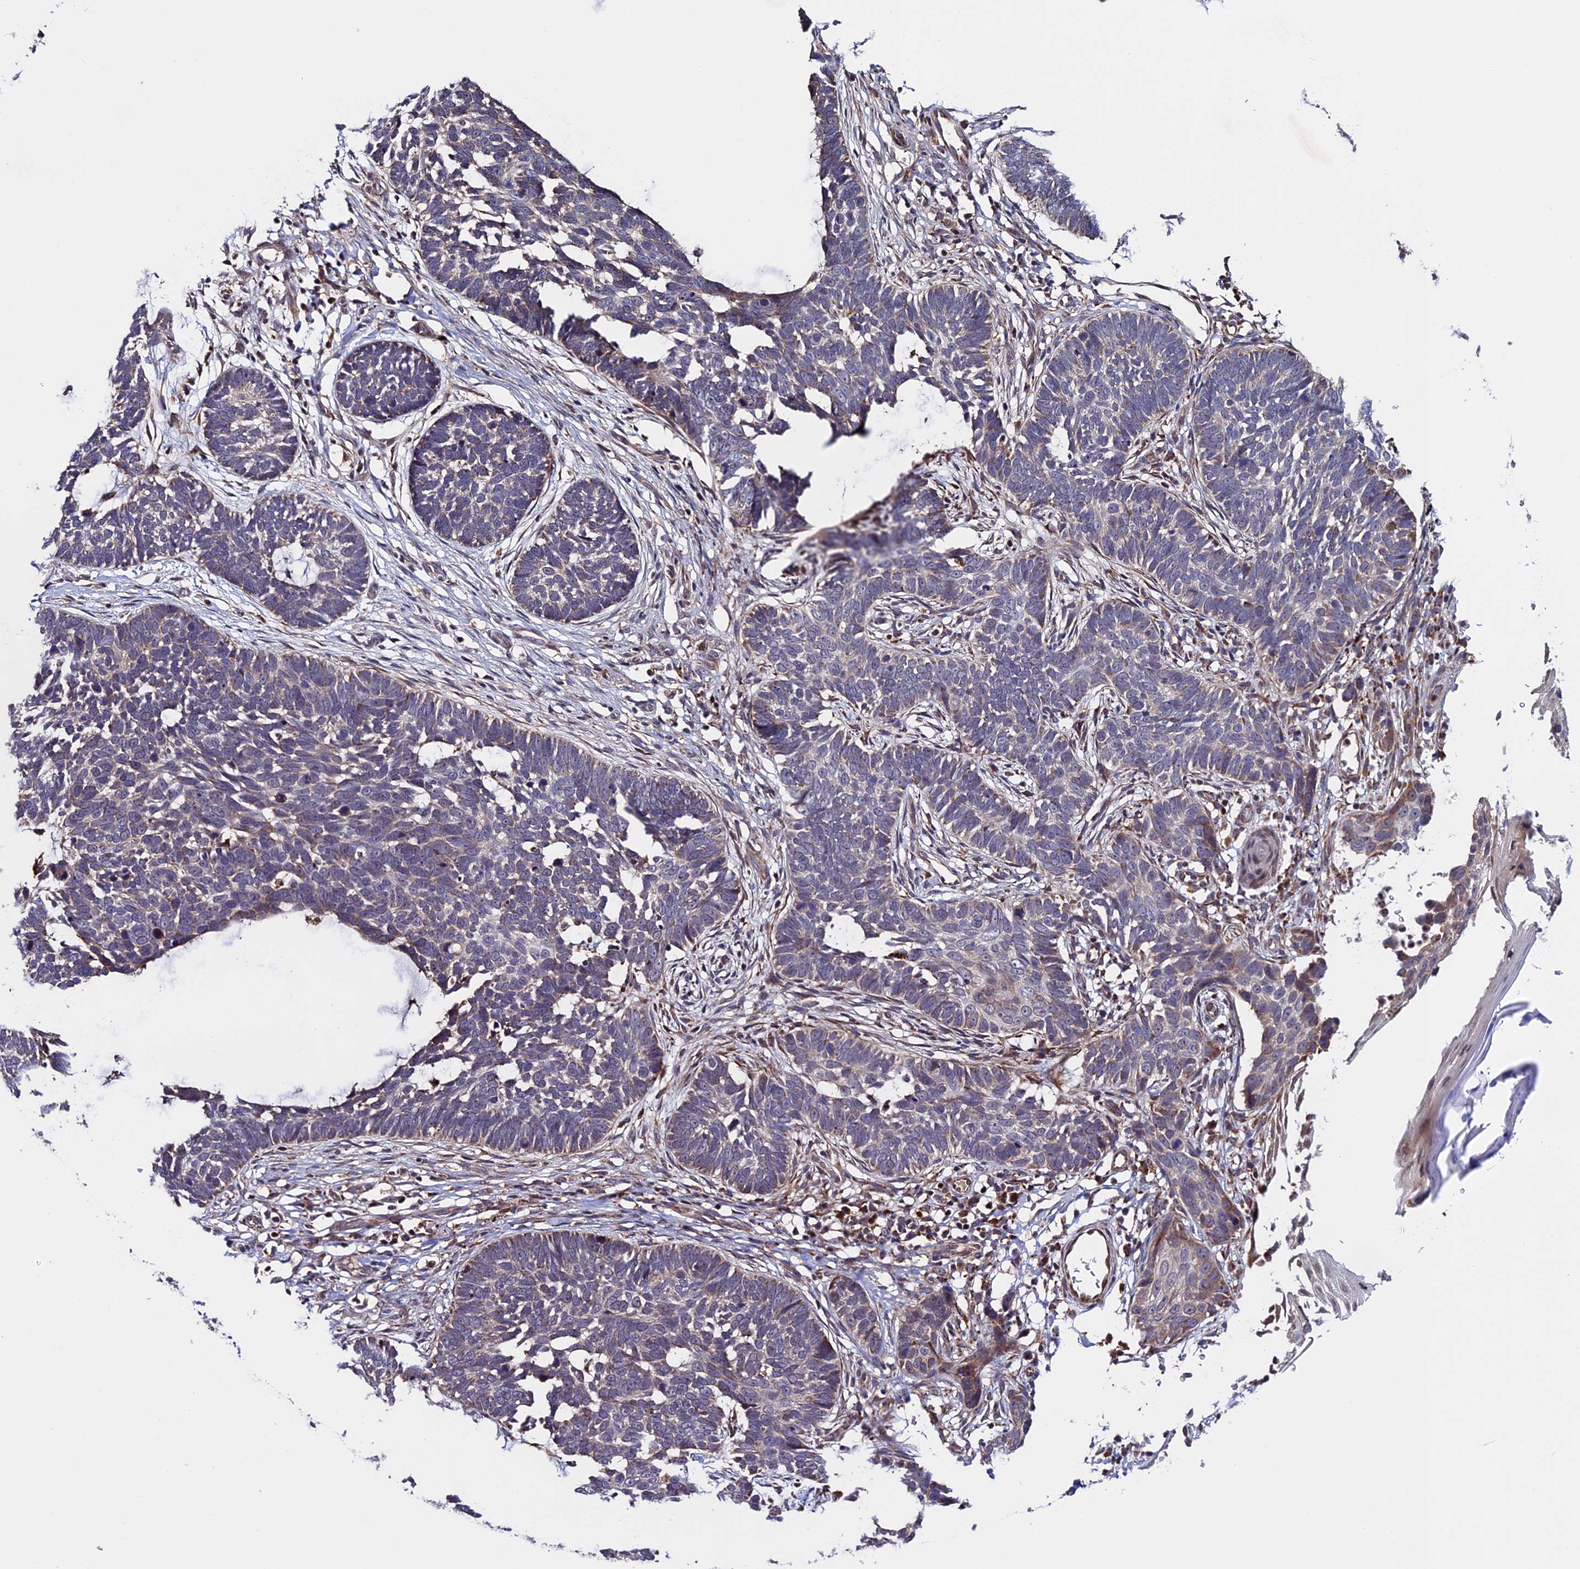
{"staining": {"intensity": "weak", "quantity": "<25%", "location": "cytoplasmic/membranous"}, "tissue": "skin cancer", "cell_type": "Tumor cells", "image_type": "cancer", "snomed": [{"axis": "morphology", "description": "Normal tissue, NOS"}, {"axis": "morphology", "description": "Basal cell carcinoma"}, {"axis": "topography", "description": "Skin"}], "caption": "Image shows no protein positivity in tumor cells of basal cell carcinoma (skin) tissue.", "gene": "RNF17", "patient": {"sex": "male", "age": 77}}